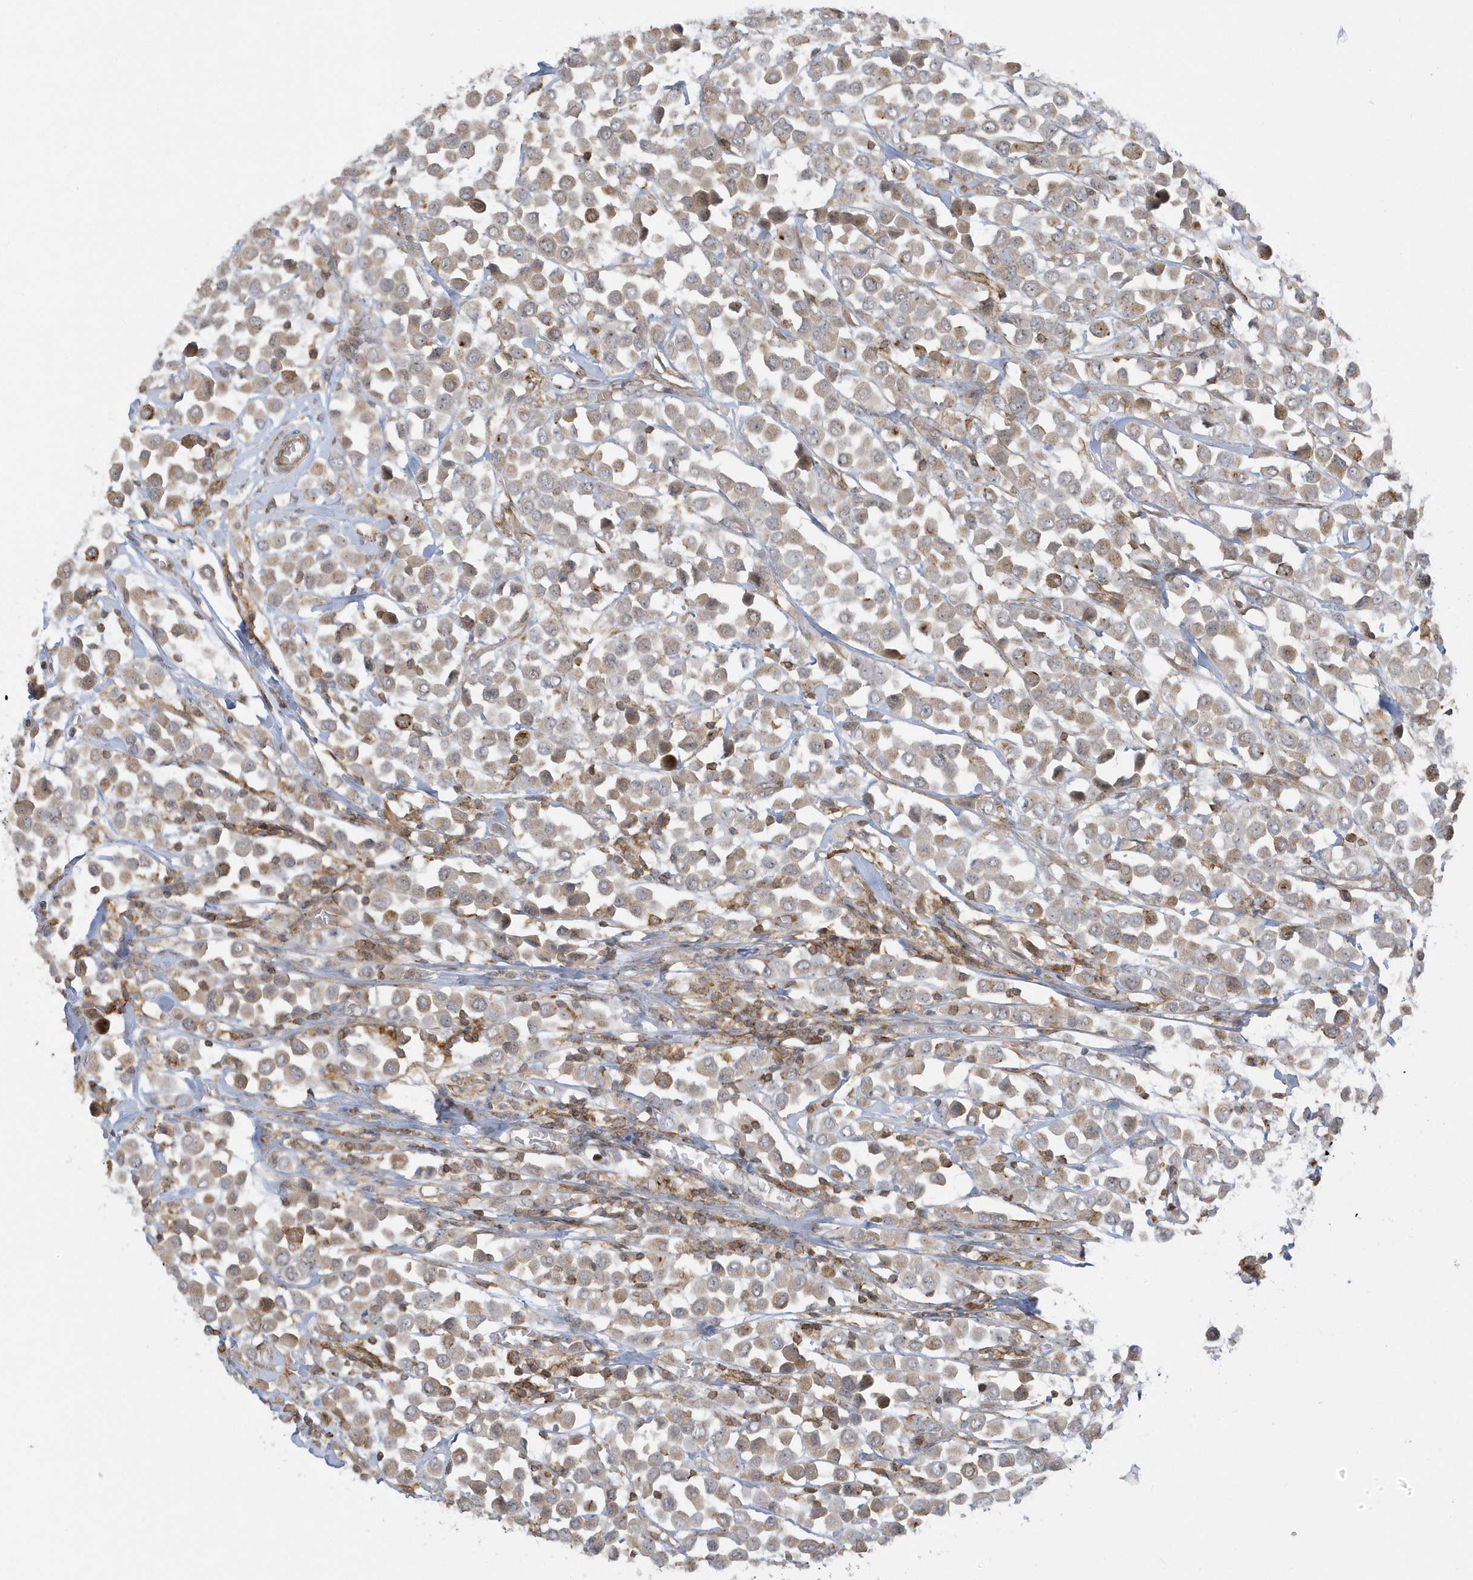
{"staining": {"intensity": "moderate", "quantity": ">75%", "location": "cytoplasmic/membranous"}, "tissue": "breast cancer", "cell_type": "Tumor cells", "image_type": "cancer", "snomed": [{"axis": "morphology", "description": "Duct carcinoma"}, {"axis": "topography", "description": "Breast"}], "caption": "This photomicrograph demonstrates IHC staining of human breast cancer, with medium moderate cytoplasmic/membranous staining in approximately >75% of tumor cells.", "gene": "ZBTB8A", "patient": {"sex": "female", "age": 61}}